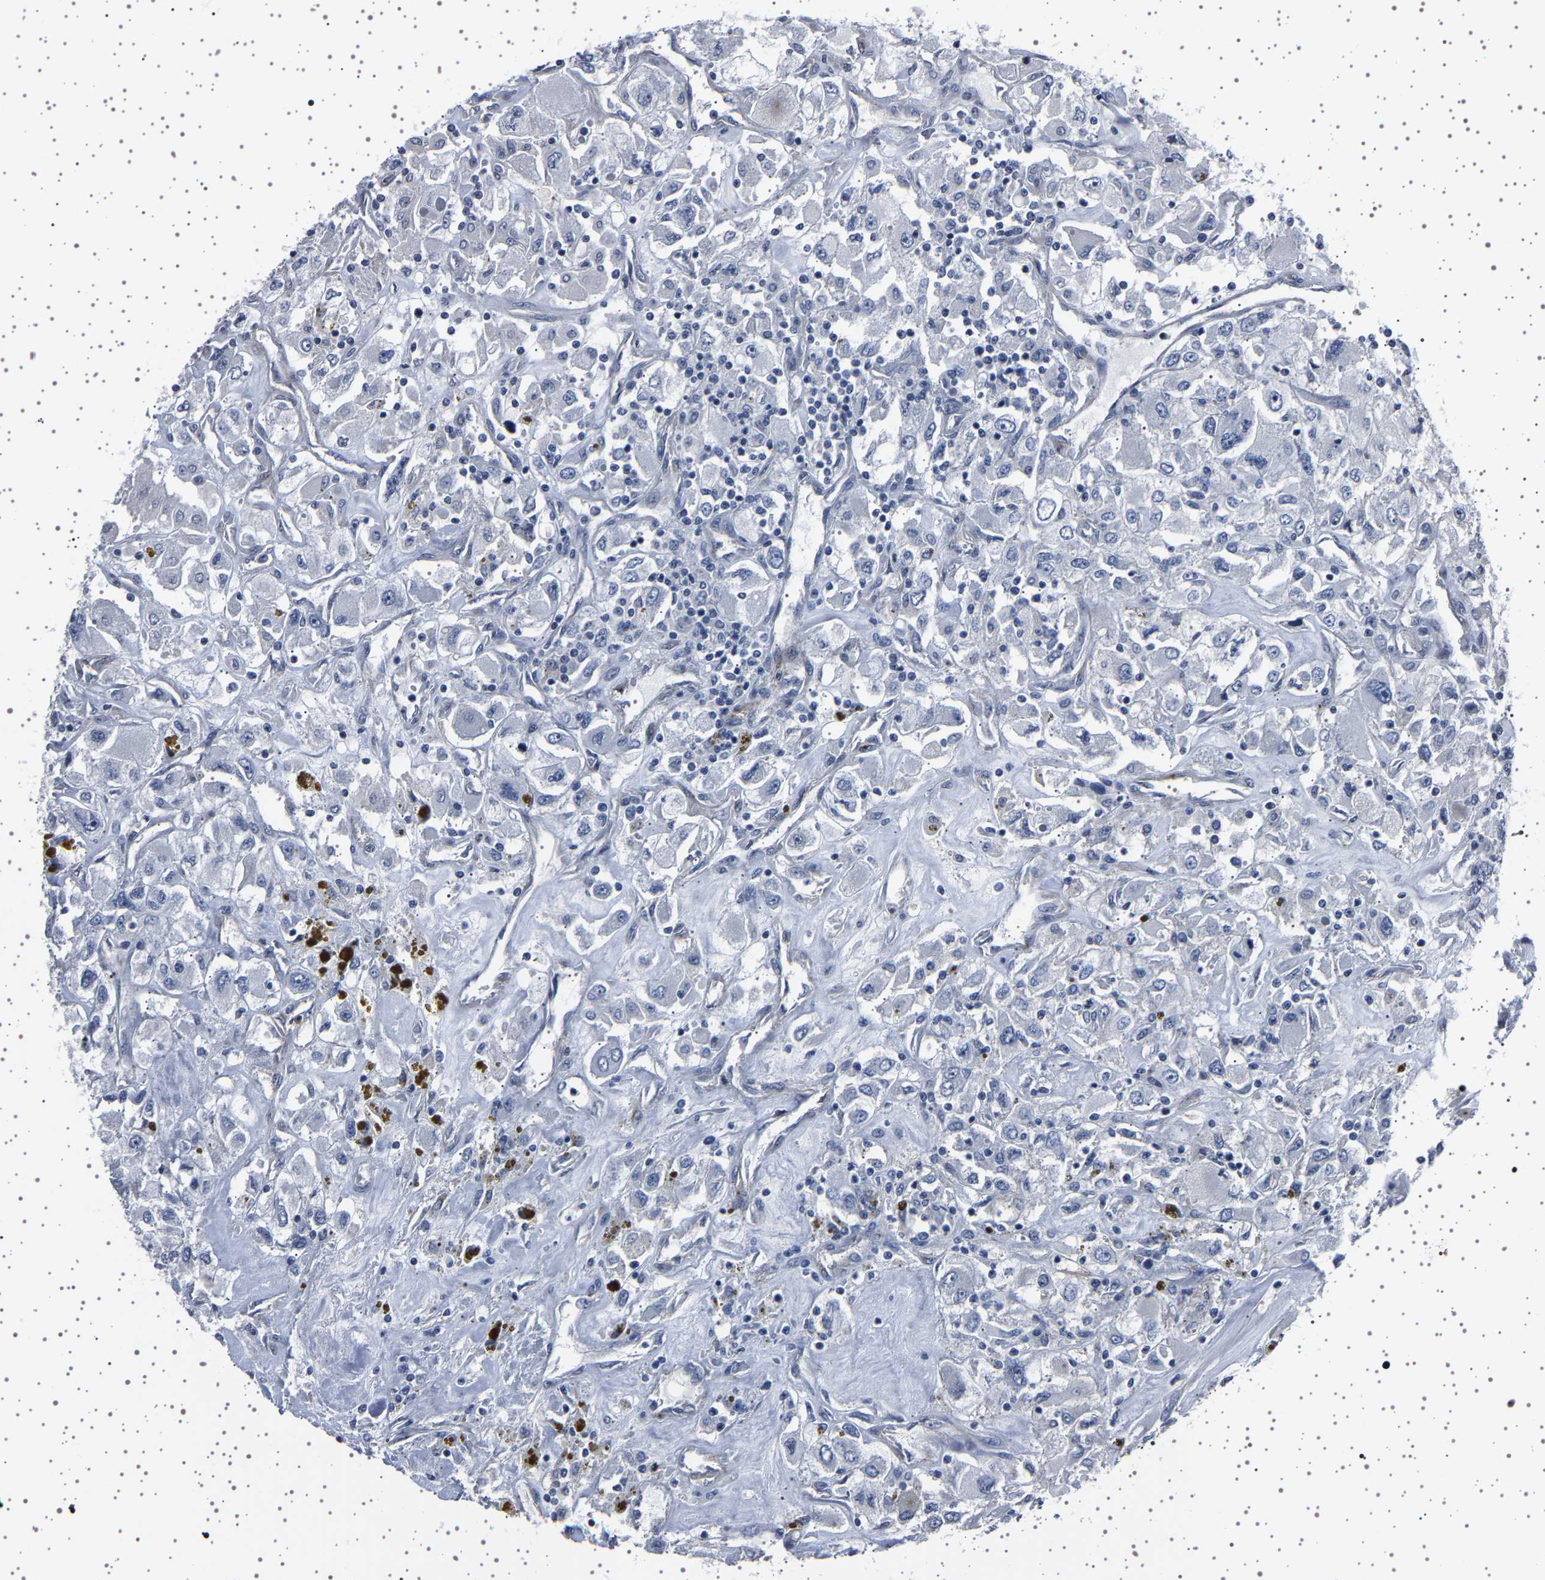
{"staining": {"intensity": "negative", "quantity": "none", "location": "none"}, "tissue": "renal cancer", "cell_type": "Tumor cells", "image_type": "cancer", "snomed": [{"axis": "morphology", "description": "Adenocarcinoma, NOS"}, {"axis": "topography", "description": "Kidney"}], "caption": "Immunohistochemical staining of human adenocarcinoma (renal) displays no significant positivity in tumor cells. The staining was performed using DAB to visualize the protein expression in brown, while the nuclei were stained in blue with hematoxylin (Magnification: 20x).", "gene": "PAK5", "patient": {"sex": "female", "age": 52}}